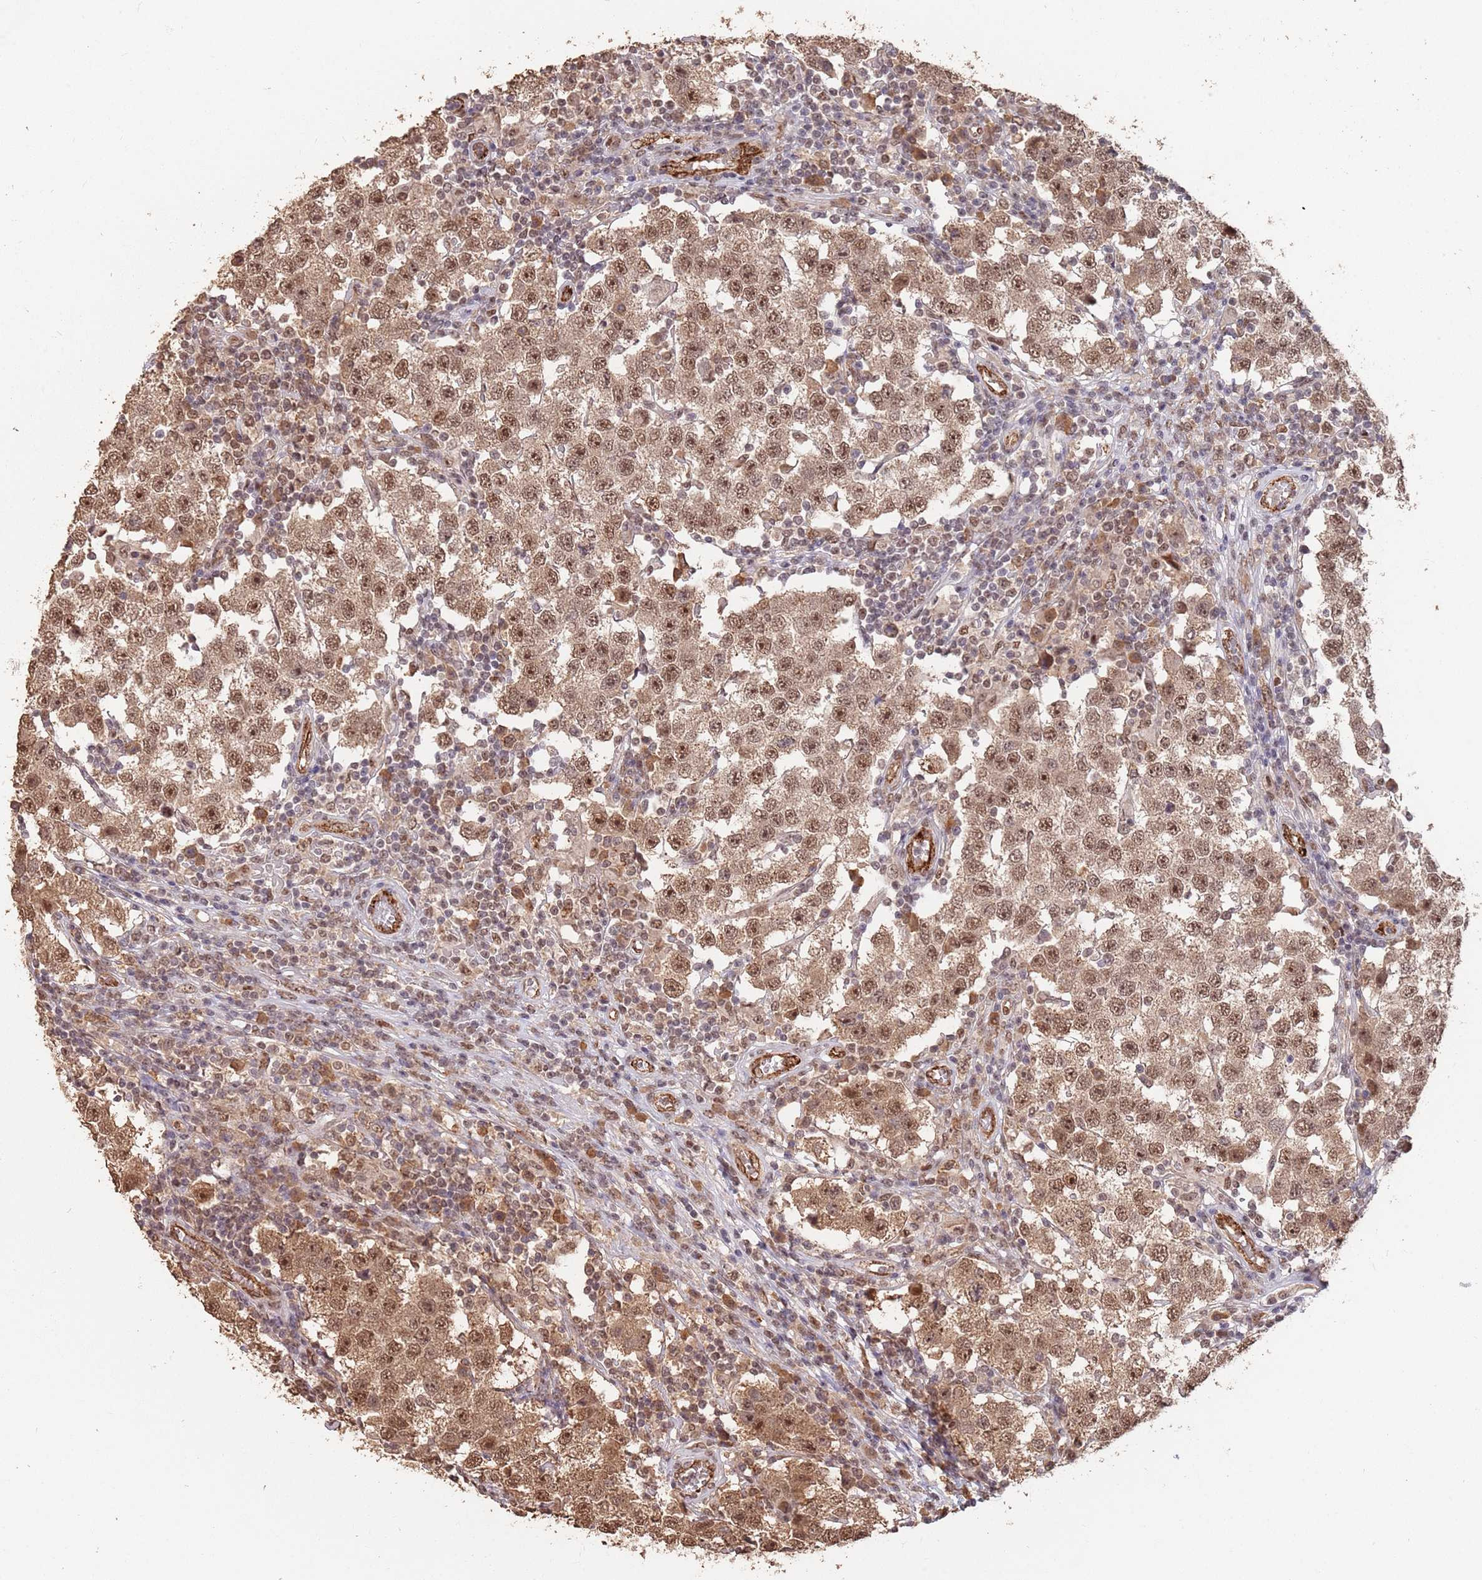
{"staining": {"intensity": "moderate", "quantity": ">75%", "location": "cytoplasmic/membranous,nuclear"}, "tissue": "testis cancer", "cell_type": "Tumor cells", "image_type": "cancer", "snomed": [{"axis": "morphology", "description": "Seminoma, NOS"}, {"axis": "topography", "description": "Testis"}], "caption": "Protein expression analysis of testis seminoma exhibits moderate cytoplasmic/membranous and nuclear staining in about >75% of tumor cells.", "gene": "RFXANK", "patient": {"sex": "male", "age": 34}}